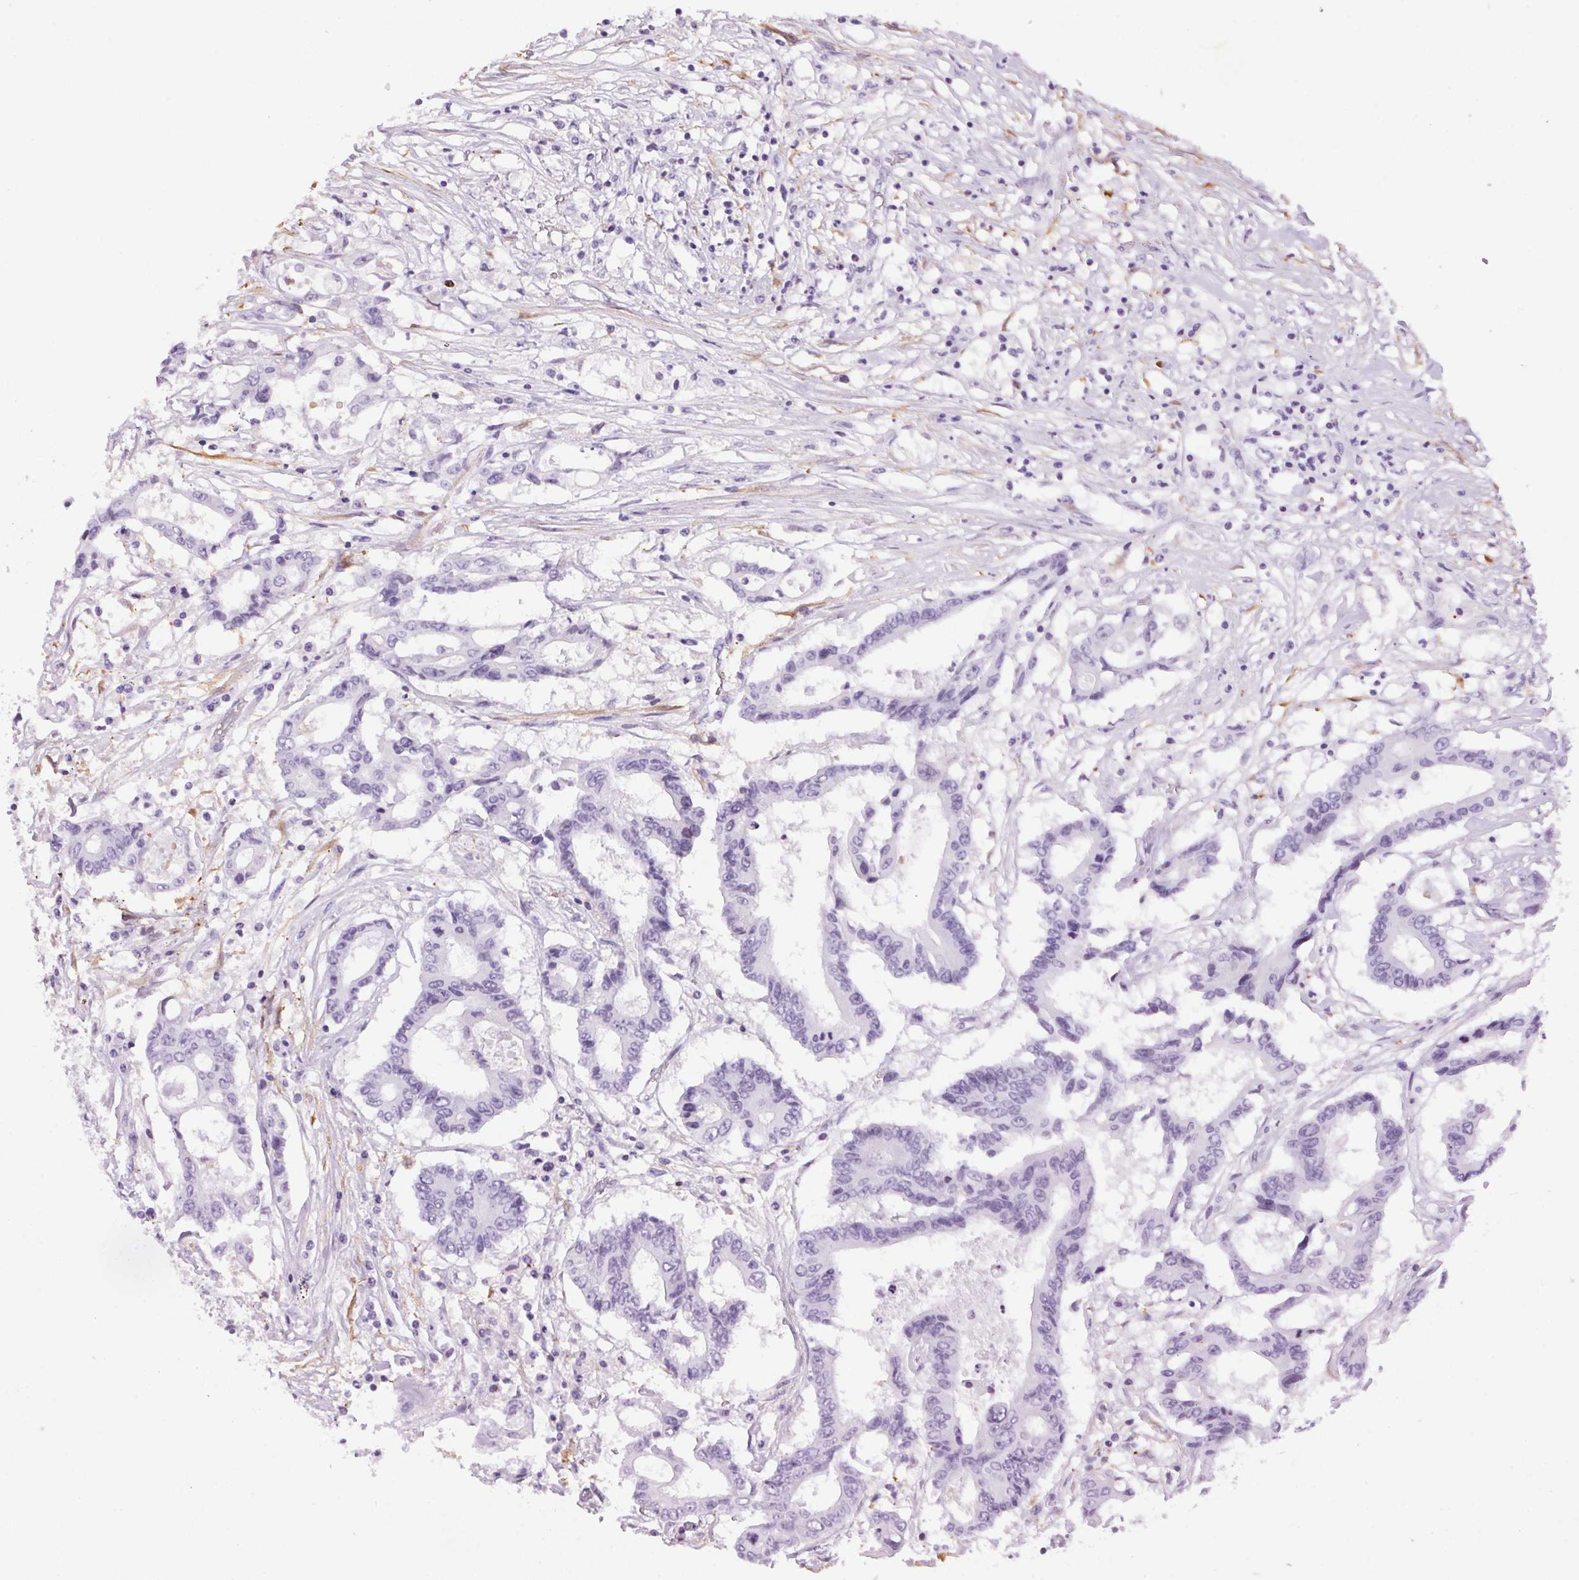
{"staining": {"intensity": "negative", "quantity": "none", "location": "none"}, "tissue": "colorectal cancer", "cell_type": "Tumor cells", "image_type": "cancer", "snomed": [{"axis": "morphology", "description": "Adenocarcinoma, NOS"}, {"axis": "topography", "description": "Rectum"}], "caption": "DAB (3,3'-diaminobenzidine) immunohistochemical staining of adenocarcinoma (colorectal) reveals no significant staining in tumor cells.", "gene": "TMEM88B", "patient": {"sex": "male", "age": 54}}